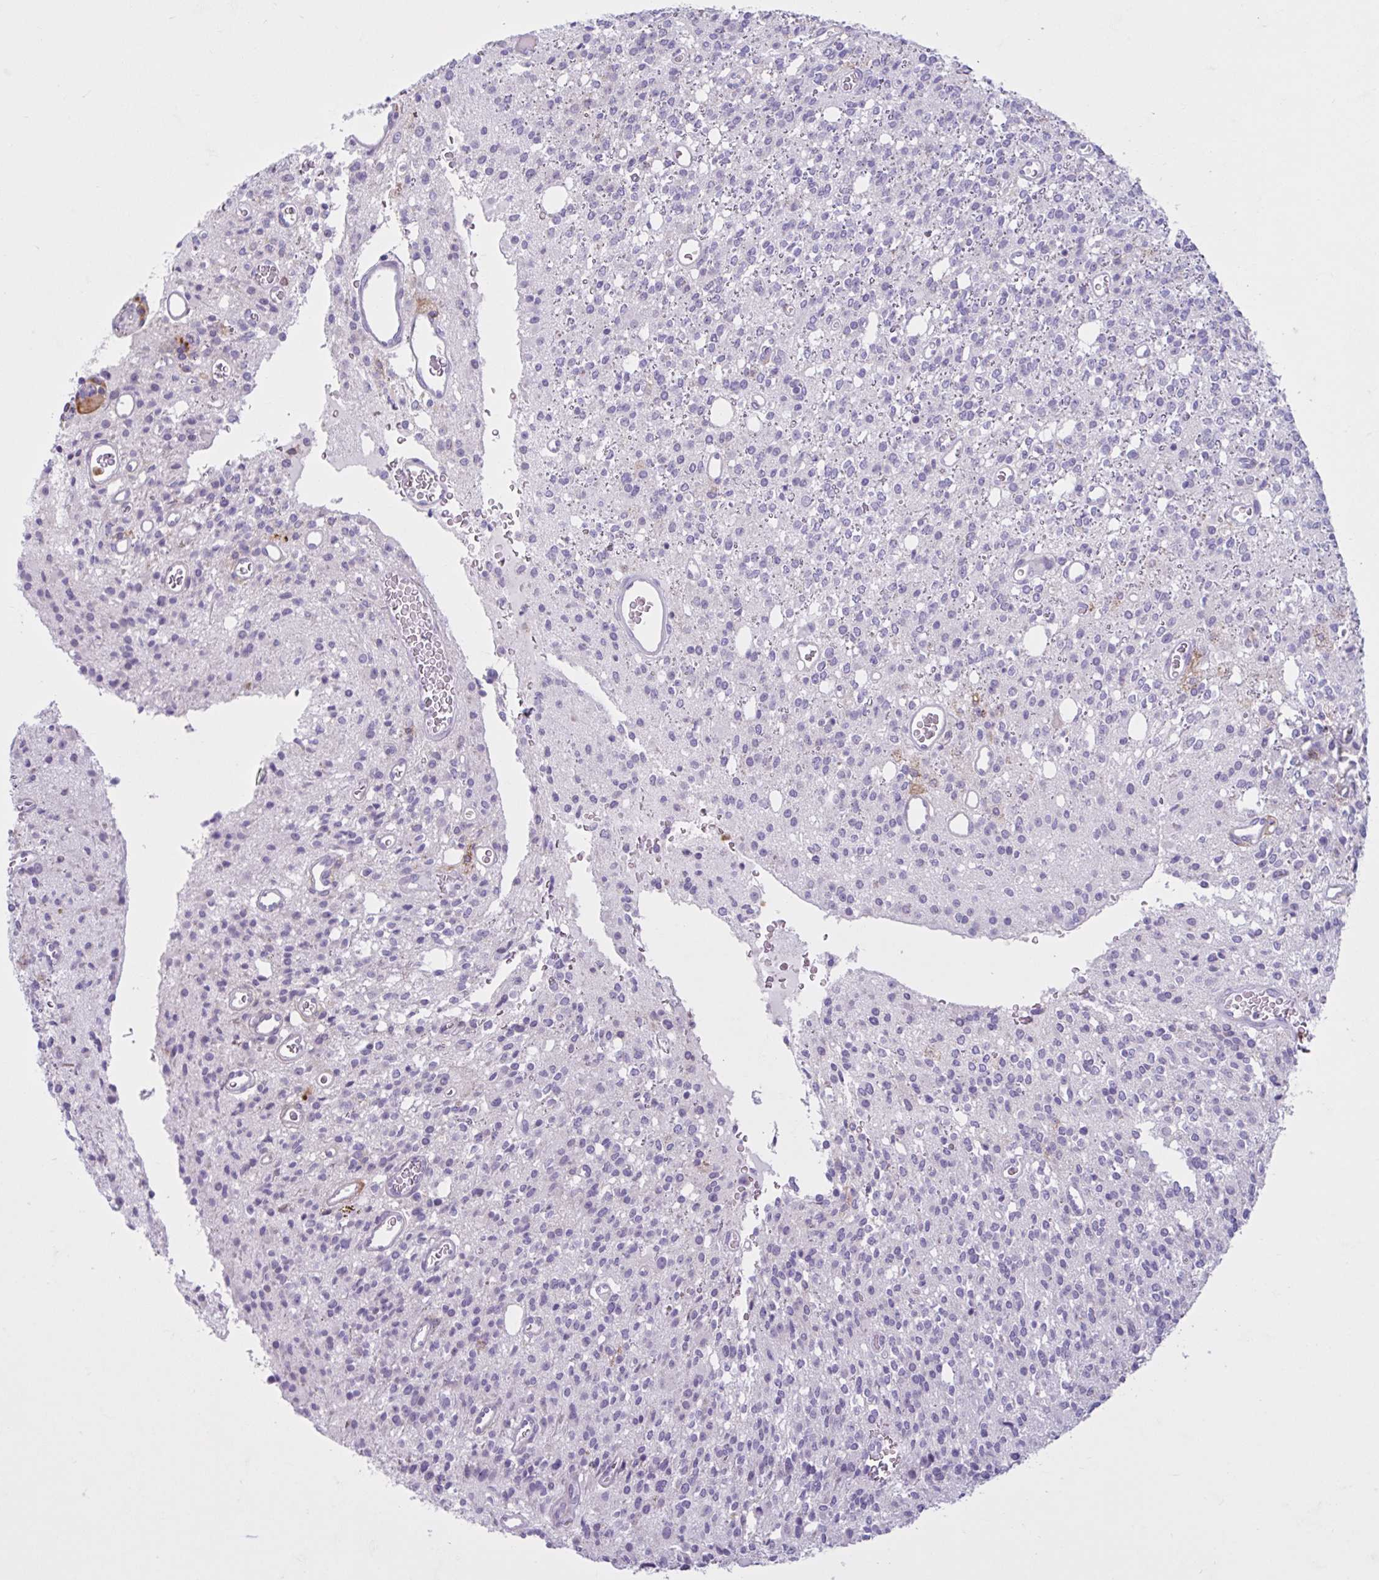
{"staining": {"intensity": "negative", "quantity": "none", "location": "none"}, "tissue": "glioma", "cell_type": "Tumor cells", "image_type": "cancer", "snomed": [{"axis": "morphology", "description": "Glioma, malignant, High grade"}, {"axis": "topography", "description": "Brain"}], "caption": "Immunohistochemistry (IHC) histopathology image of malignant glioma (high-grade) stained for a protein (brown), which displays no expression in tumor cells.", "gene": "CEP120", "patient": {"sex": "male", "age": 34}}